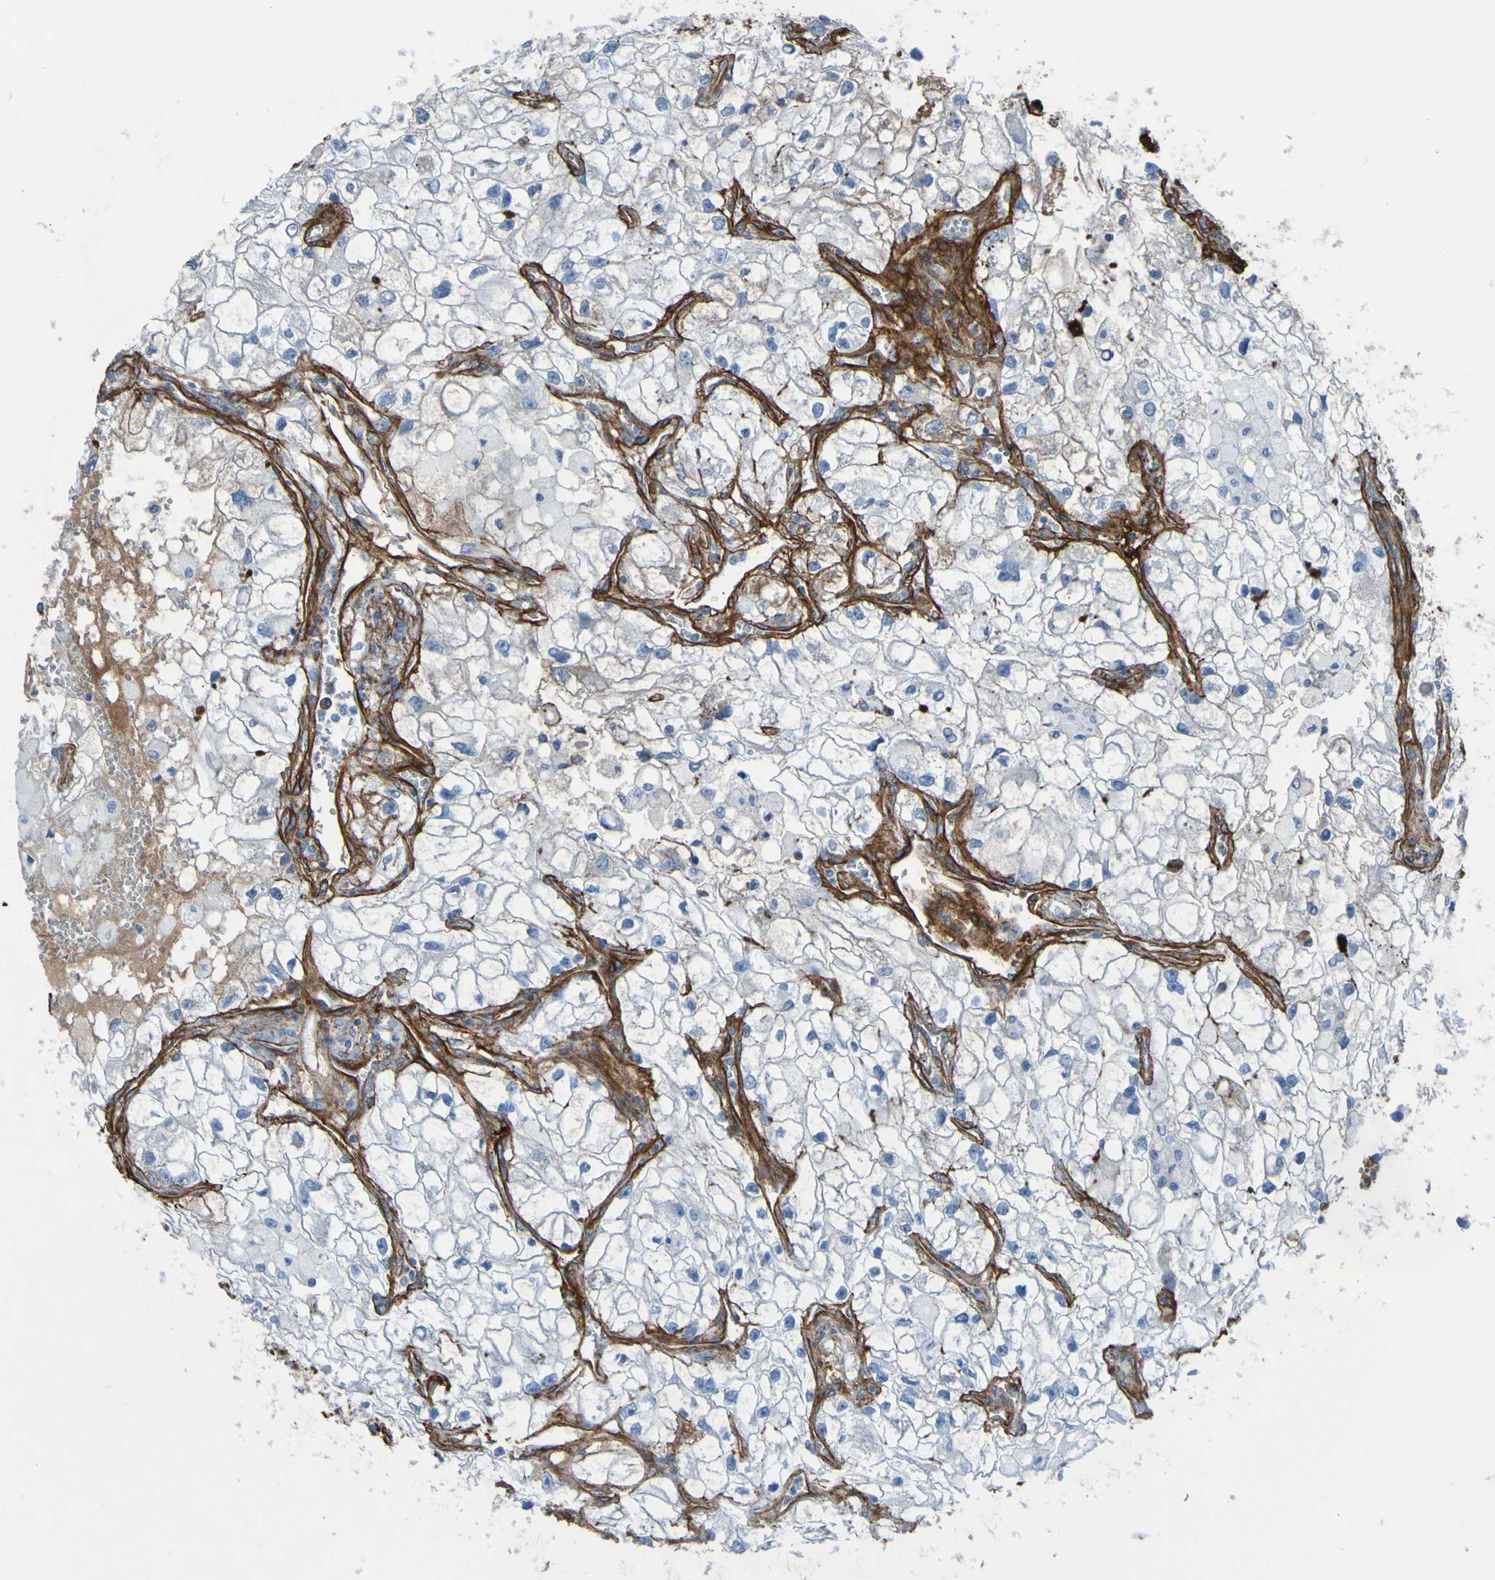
{"staining": {"intensity": "negative", "quantity": "none", "location": "none"}, "tissue": "renal cancer", "cell_type": "Tumor cells", "image_type": "cancer", "snomed": [{"axis": "morphology", "description": "Adenocarcinoma, NOS"}, {"axis": "topography", "description": "Kidney"}], "caption": "A micrograph of renal cancer stained for a protein exhibits no brown staining in tumor cells.", "gene": "COL4A2", "patient": {"sex": "female", "age": 70}}